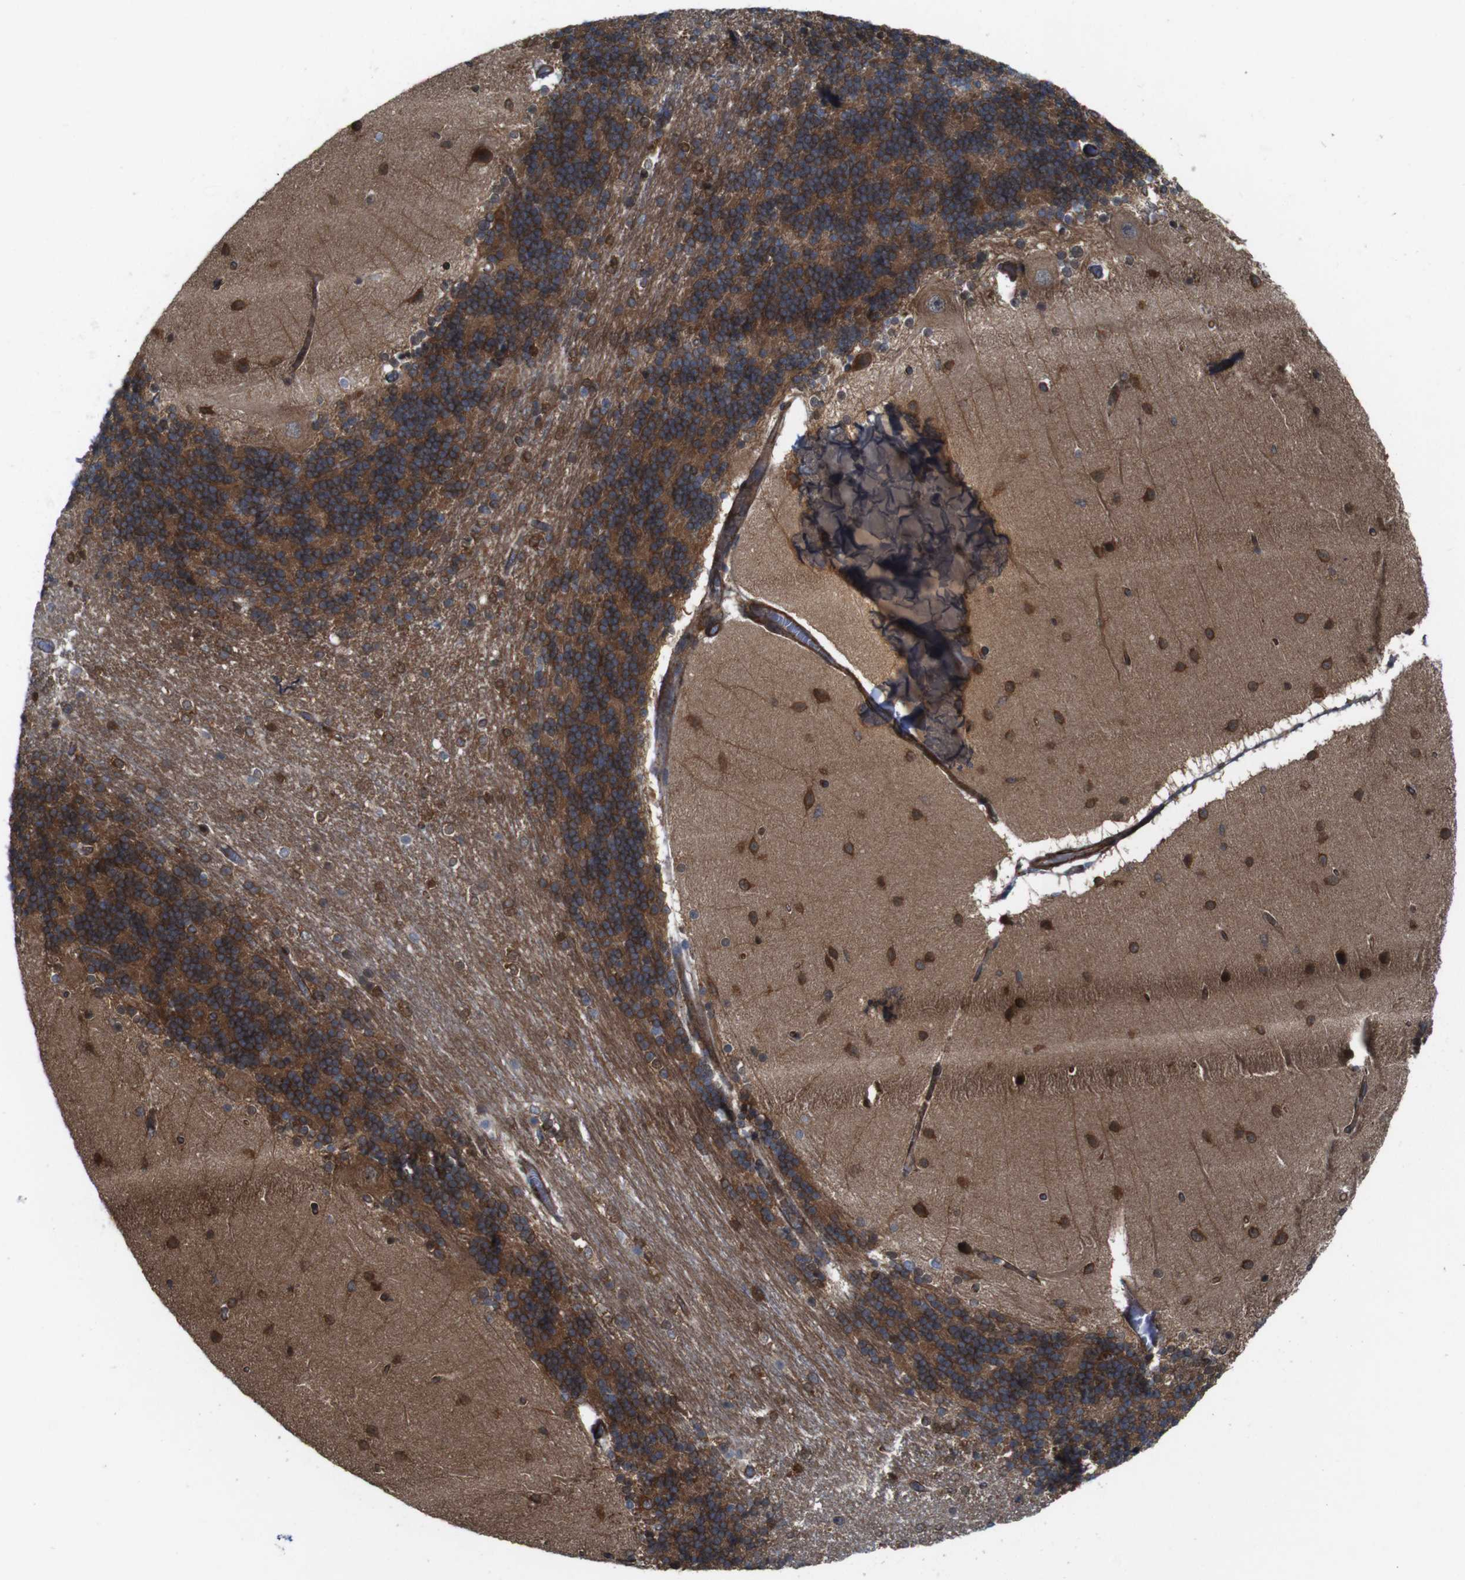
{"staining": {"intensity": "strong", "quantity": ">75%", "location": "cytoplasmic/membranous"}, "tissue": "cerebellum", "cell_type": "Cells in granular layer", "image_type": "normal", "snomed": [{"axis": "morphology", "description": "Normal tissue, NOS"}, {"axis": "topography", "description": "Cerebellum"}], "caption": "Cells in granular layer exhibit strong cytoplasmic/membranous expression in about >75% of cells in benign cerebellum. The staining is performed using DAB (3,3'-diaminobenzidine) brown chromogen to label protein expression. The nuclei are counter-stained blue using hematoxylin.", "gene": "PTGER4", "patient": {"sex": "female", "age": 54}}